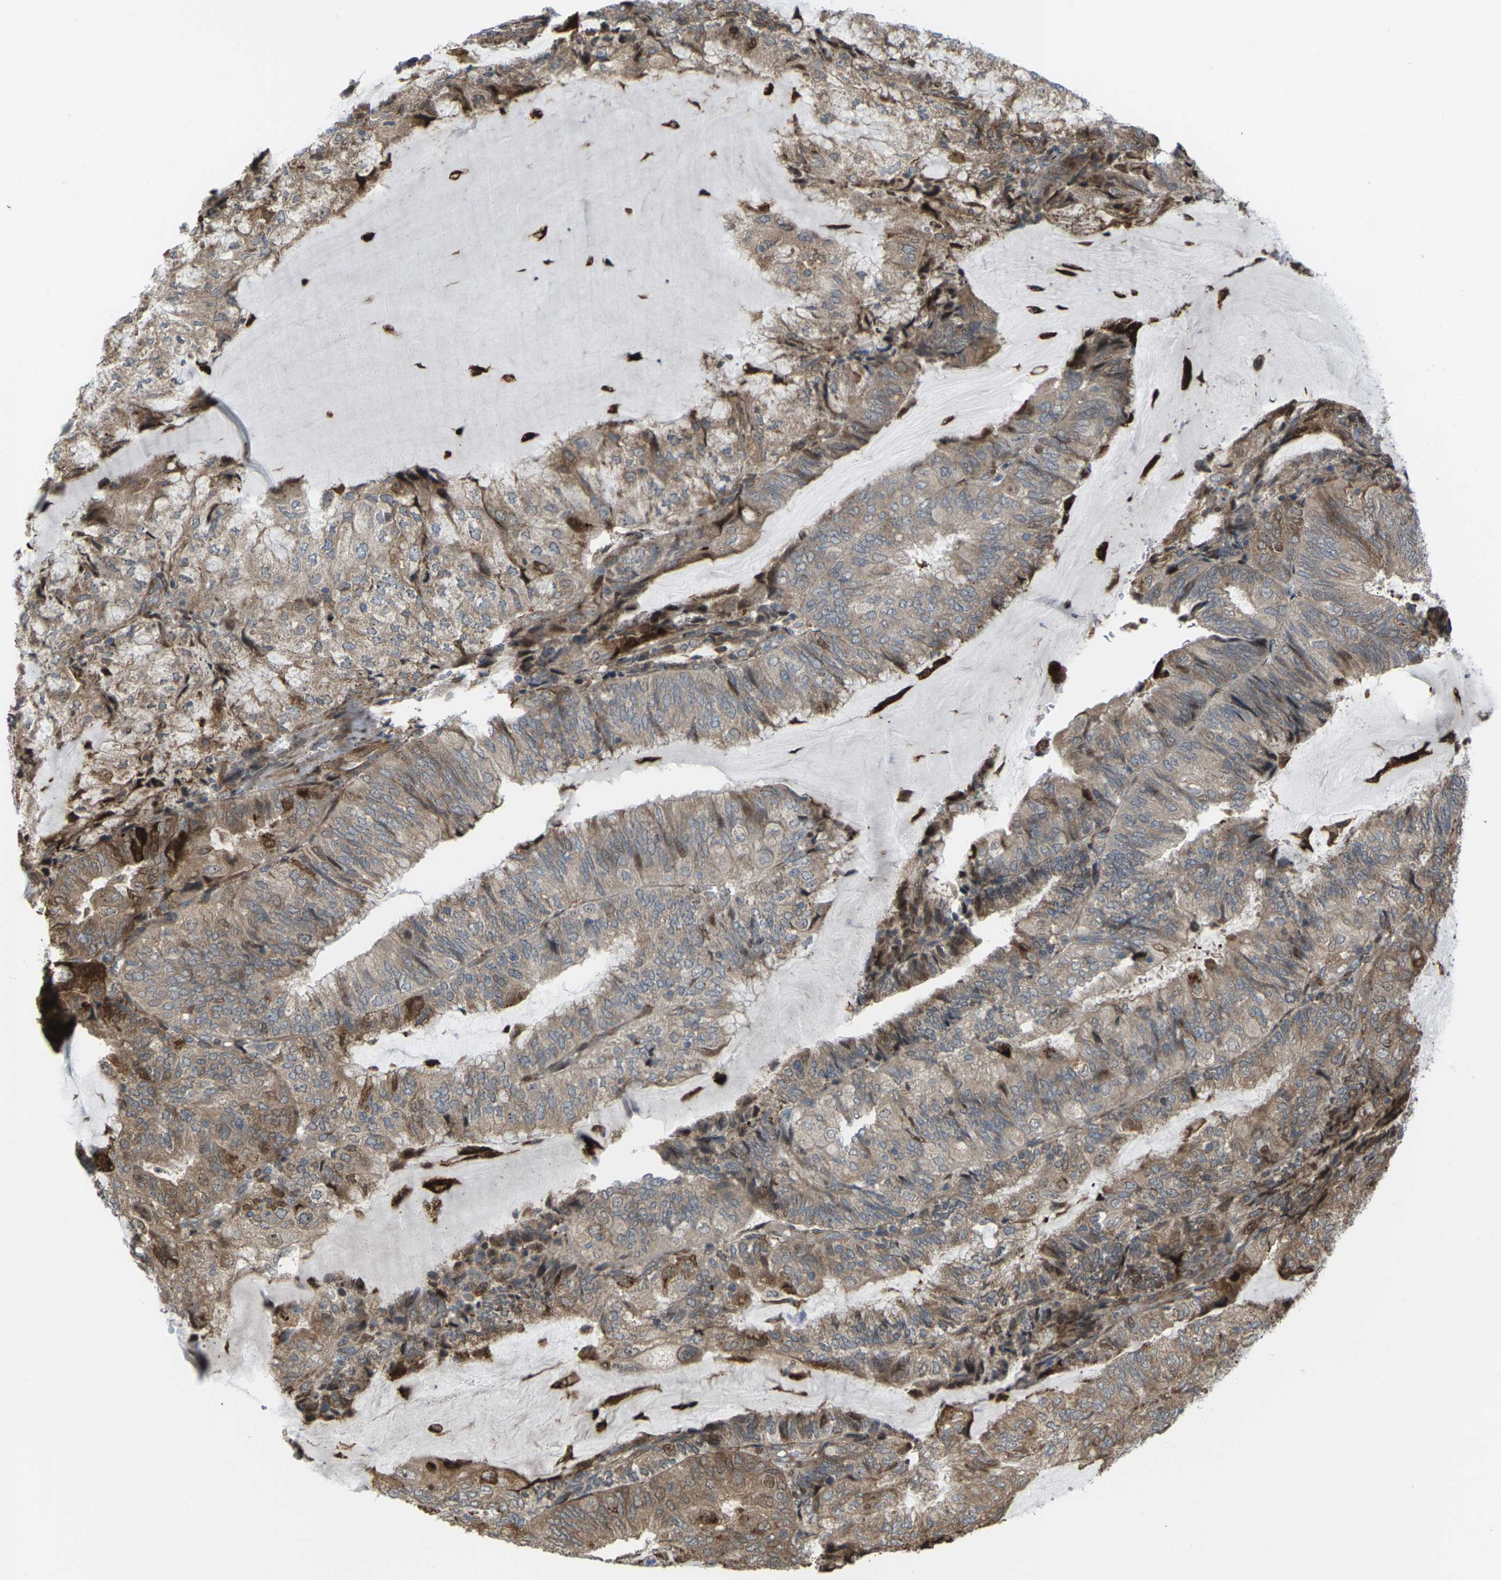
{"staining": {"intensity": "moderate", "quantity": ">75%", "location": "cytoplasmic/membranous,nuclear"}, "tissue": "endometrial cancer", "cell_type": "Tumor cells", "image_type": "cancer", "snomed": [{"axis": "morphology", "description": "Adenocarcinoma, NOS"}, {"axis": "topography", "description": "Endometrium"}], "caption": "A micrograph of endometrial adenocarcinoma stained for a protein shows moderate cytoplasmic/membranous and nuclear brown staining in tumor cells. Nuclei are stained in blue.", "gene": "ROBO1", "patient": {"sex": "female", "age": 81}}